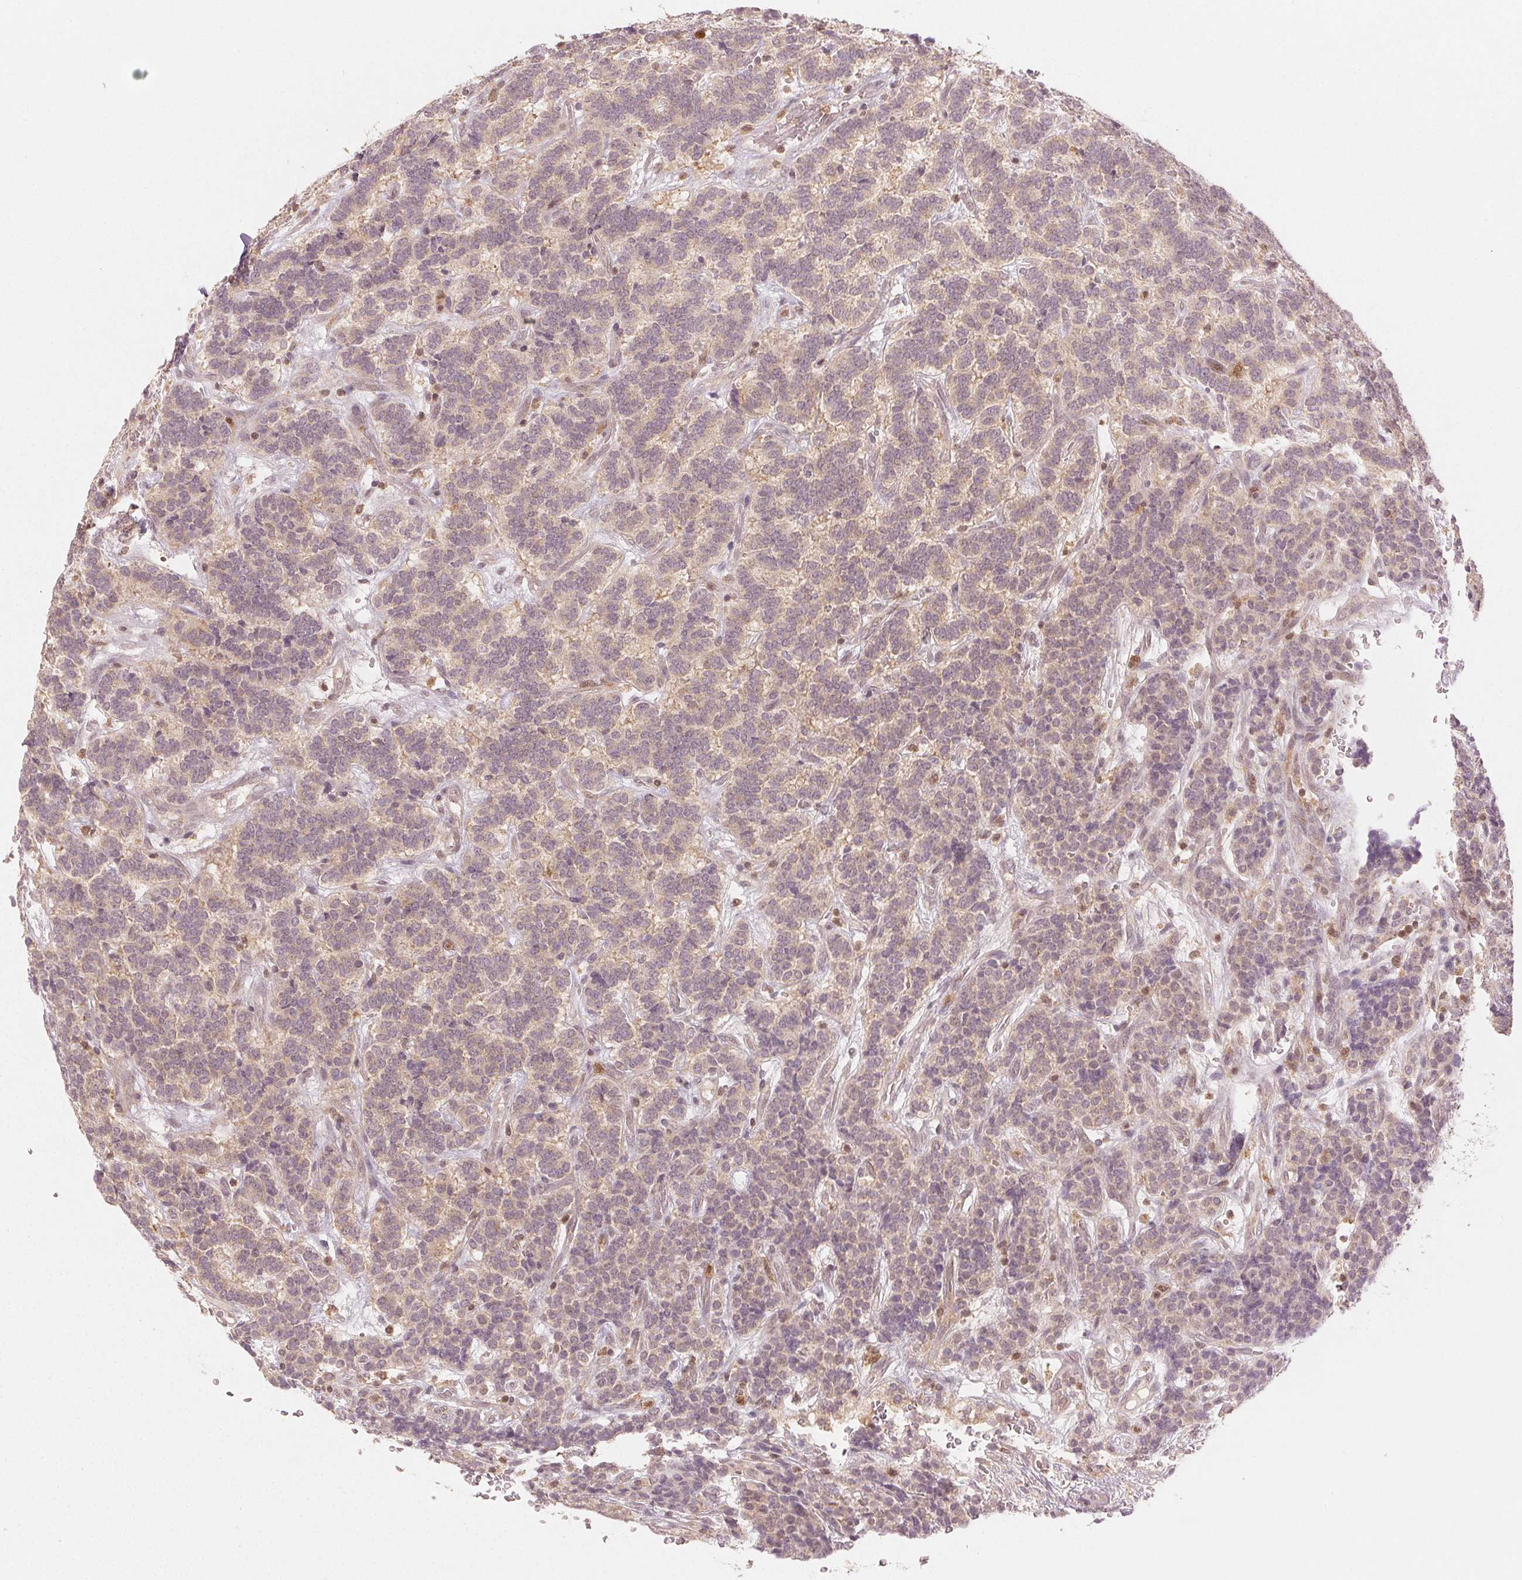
{"staining": {"intensity": "negative", "quantity": "none", "location": "none"}, "tissue": "carcinoid", "cell_type": "Tumor cells", "image_type": "cancer", "snomed": [{"axis": "morphology", "description": "Carcinoid, malignant, NOS"}, {"axis": "topography", "description": "Pancreas"}], "caption": "This micrograph is of malignant carcinoid stained with immunohistochemistry (IHC) to label a protein in brown with the nuclei are counter-stained blue. There is no staining in tumor cells.", "gene": "MAPK14", "patient": {"sex": "male", "age": 36}}